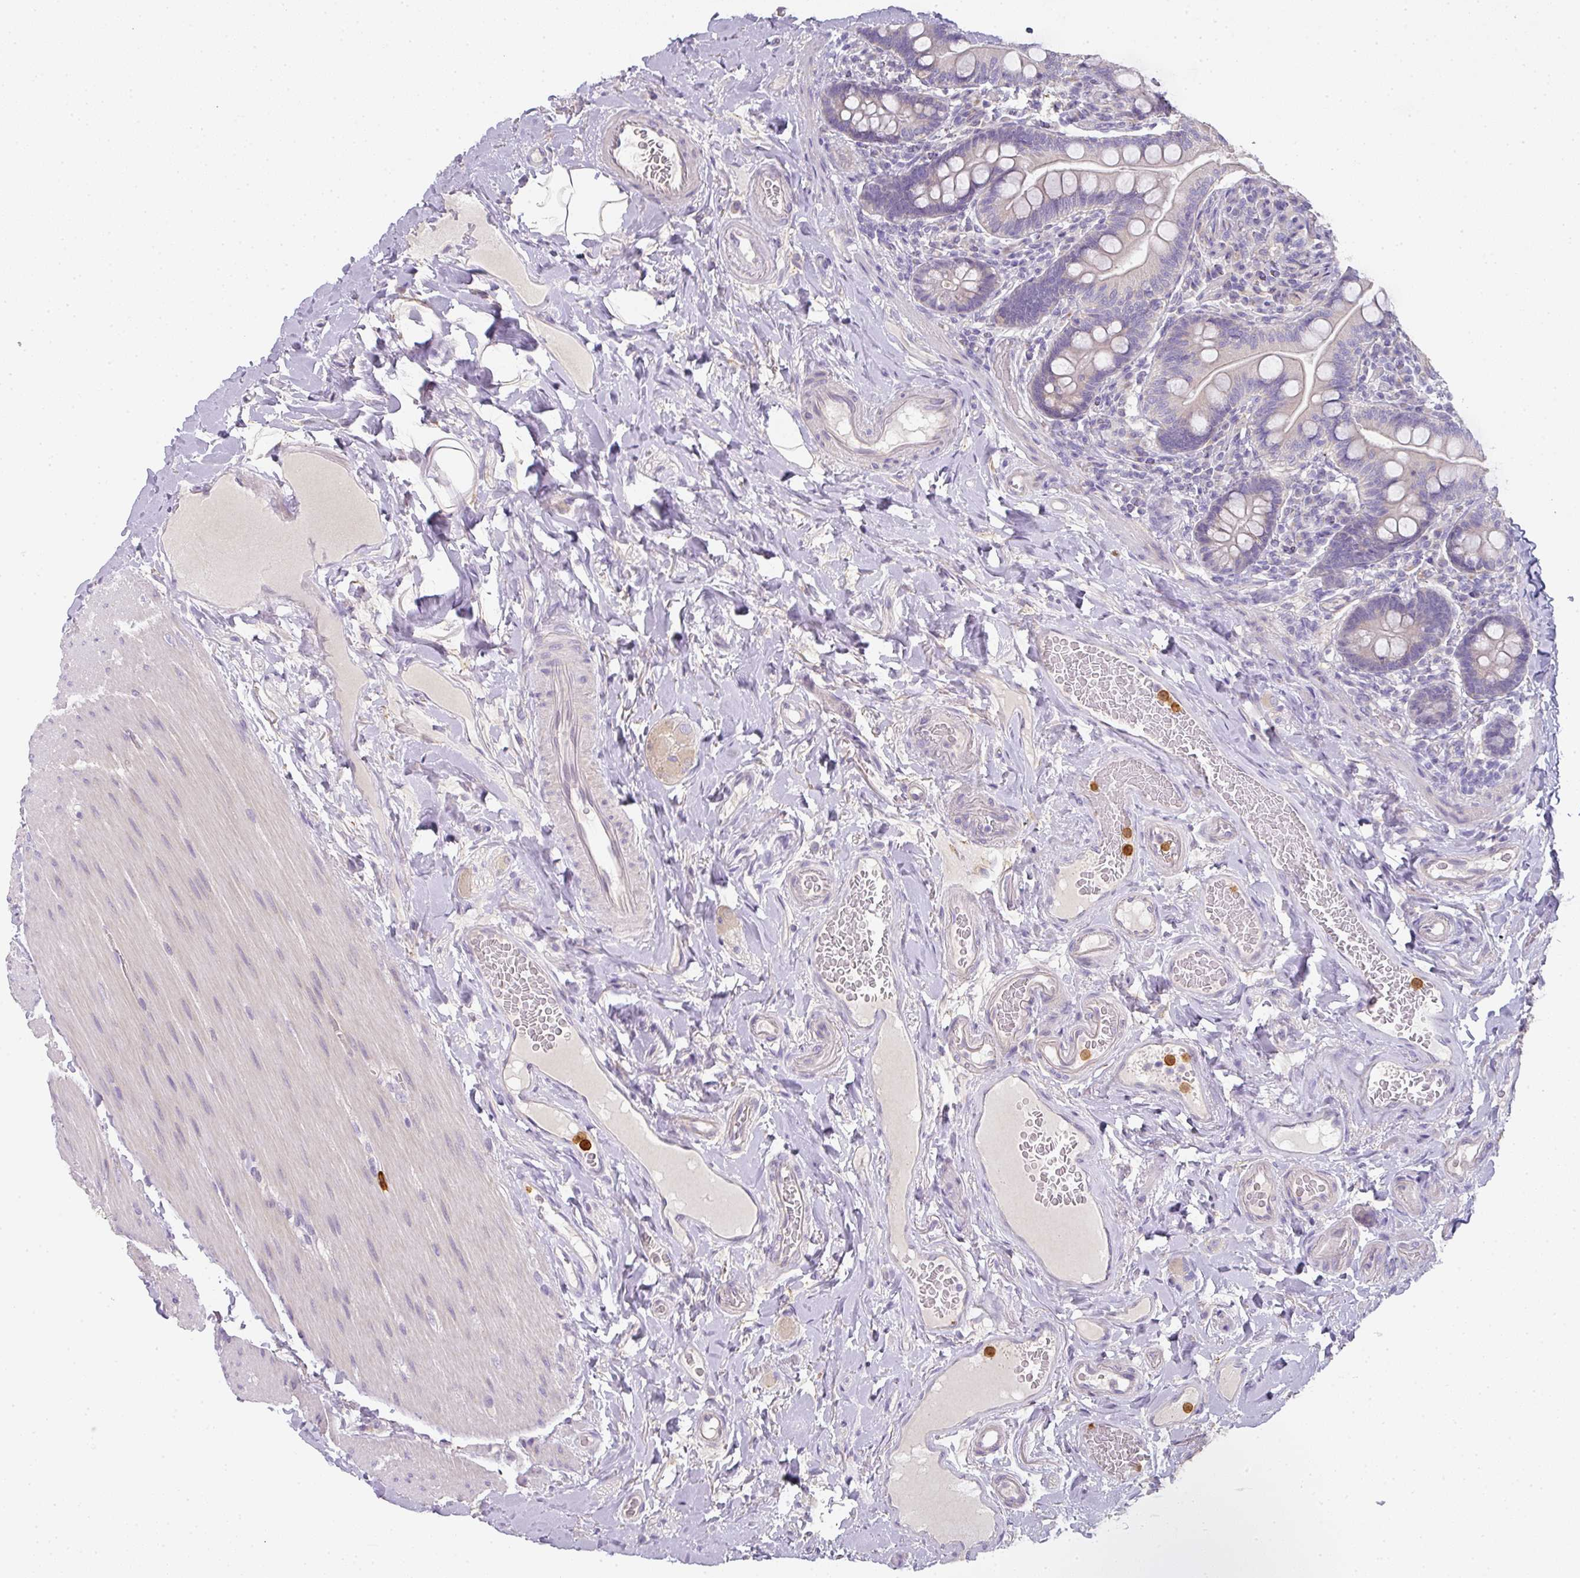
{"staining": {"intensity": "negative", "quantity": "none", "location": "none"}, "tissue": "small intestine", "cell_type": "Glandular cells", "image_type": "normal", "snomed": [{"axis": "morphology", "description": "Normal tissue, NOS"}, {"axis": "topography", "description": "Small intestine"}], "caption": "A high-resolution micrograph shows immunohistochemistry staining of unremarkable small intestine, which demonstrates no significant positivity in glandular cells.", "gene": "HHEX", "patient": {"sex": "female", "age": 64}}